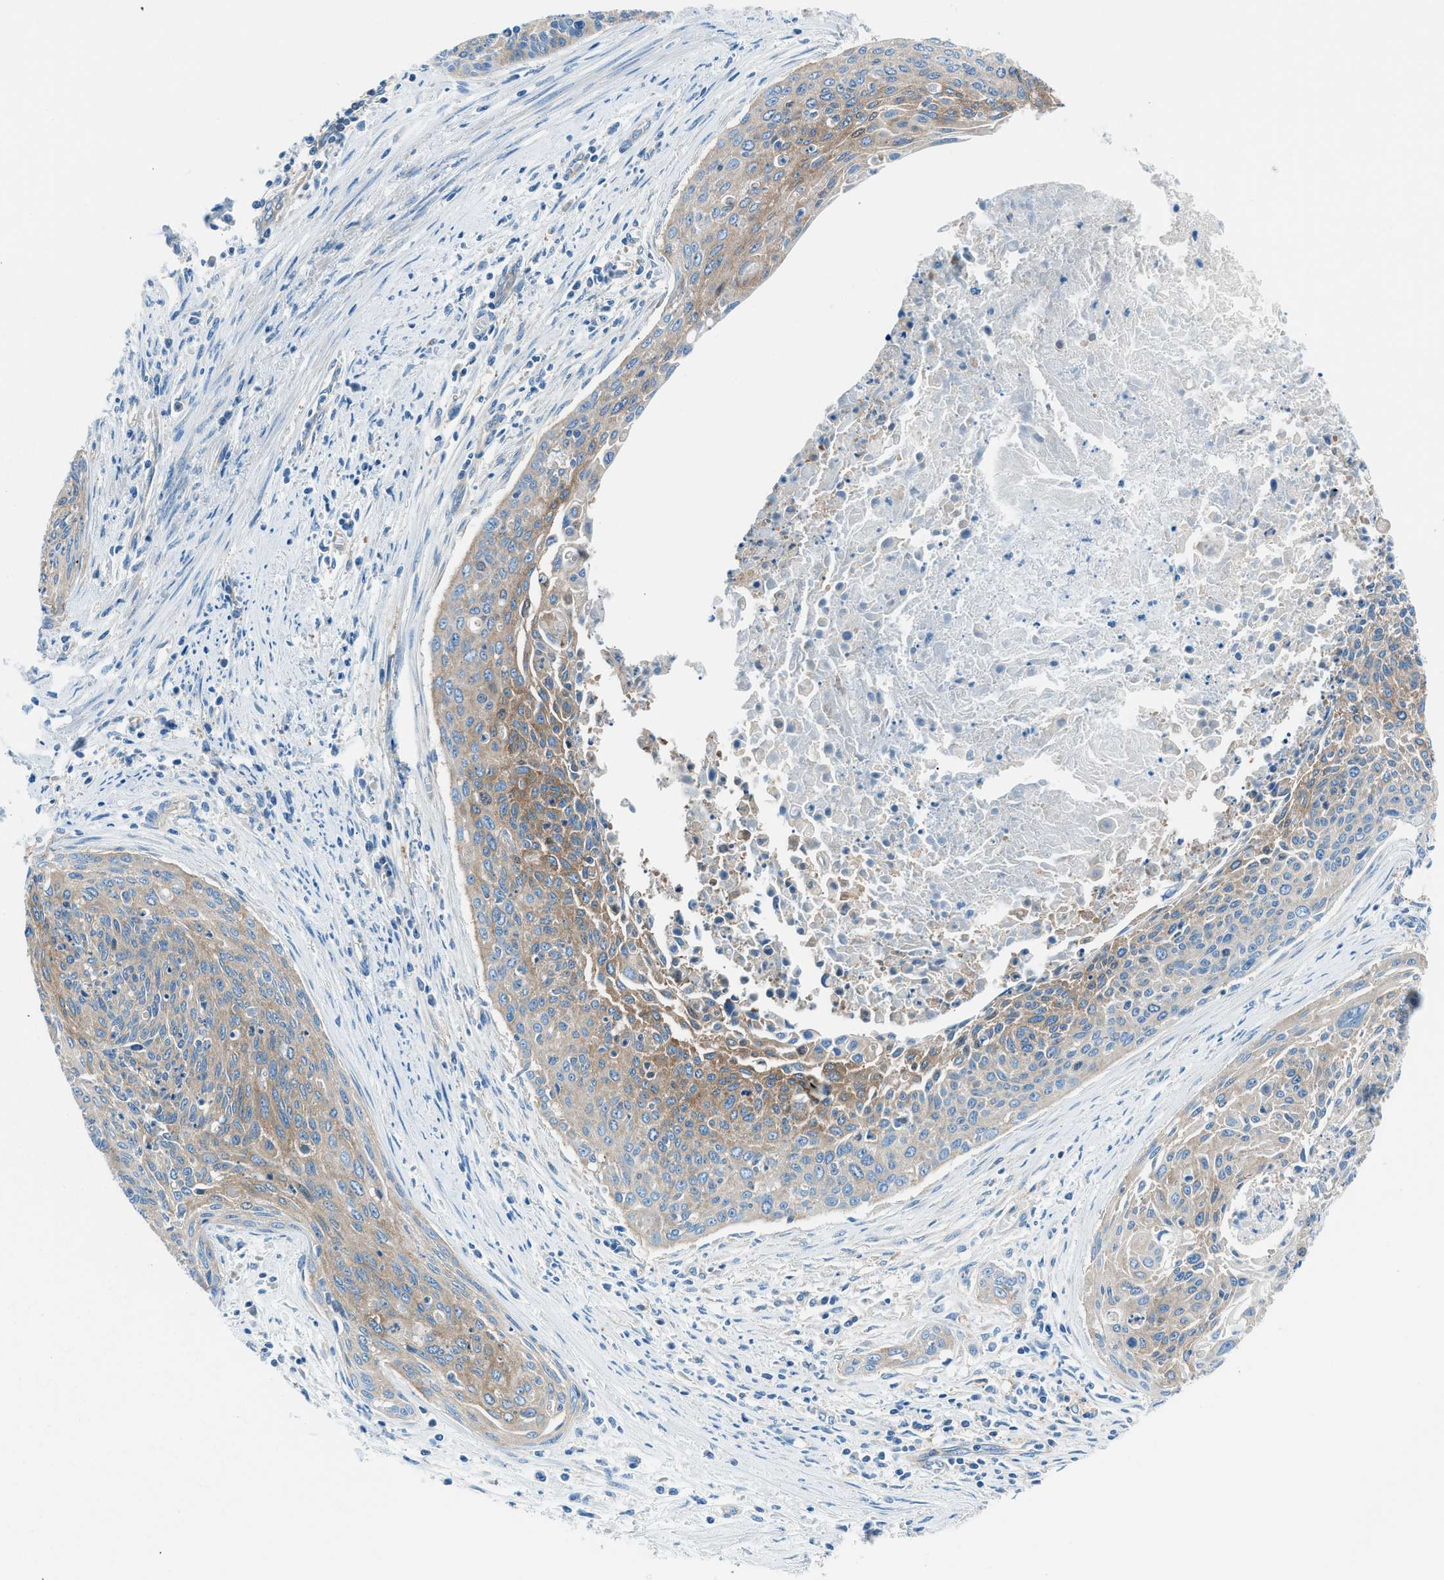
{"staining": {"intensity": "weak", "quantity": ">75%", "location": "cytoplasmic/membranous"}, "tissue": "cervical cancer", "cell_type": "Tumor cells", "image_type": "cancer", "snomed": [{"axis": "morphology", "description": "Squamous cell carcinoma, NOS"}, {"axis": "topography", "description": "Cervix"}], "caption": "IHC of cervical squamous cell carcinoma displays low levels of weak cytoplasmic/membranous positivity in approximately >75% of tumor cells.", "gene": "SARS1", "patient": {"sex": "female", "age": 55}}